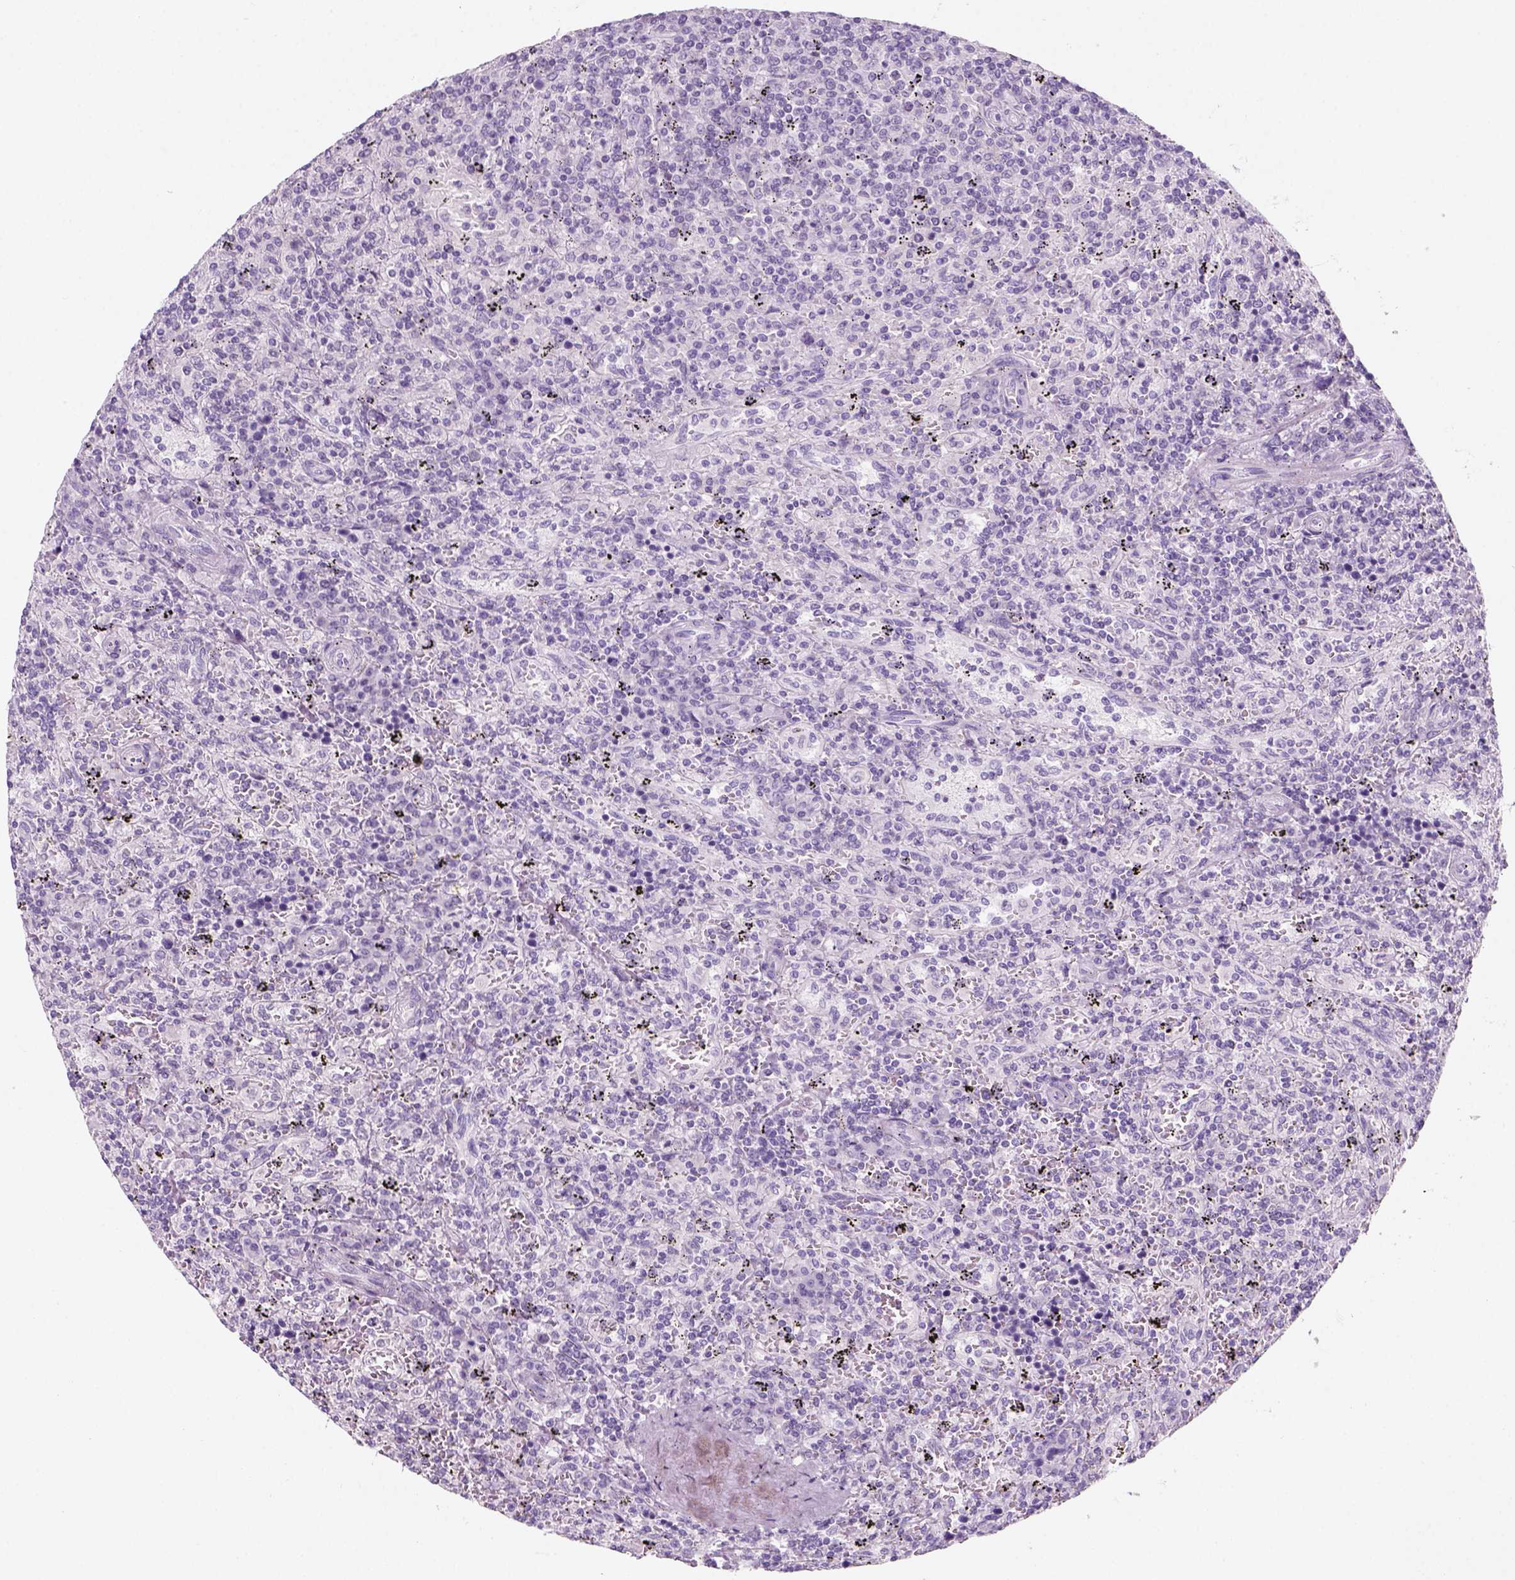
{"staining": {"intensity": "negative", "quantity": "none", "location": "none"}, "tissue": "lymphoma", "cell_type": "Tumor cells", "image_type": "cancer", "snomed": [{"axis": "morphology", "description": "Malignant lymphoma, non-Hodgkin's type, Low grade"}, {"axis": "topography", "description": "Spleen"}], "caption": "IHC of lymphoma exhibits no expression in tumor cells. Brightfield microscopy of immunohistochemistry (IHC) stained with DAB (brown) and hematoxylin (blue), captured at high magnification.", "gene": "KRTAP11-1", "patient": {"sex": "male", "age": 62}}